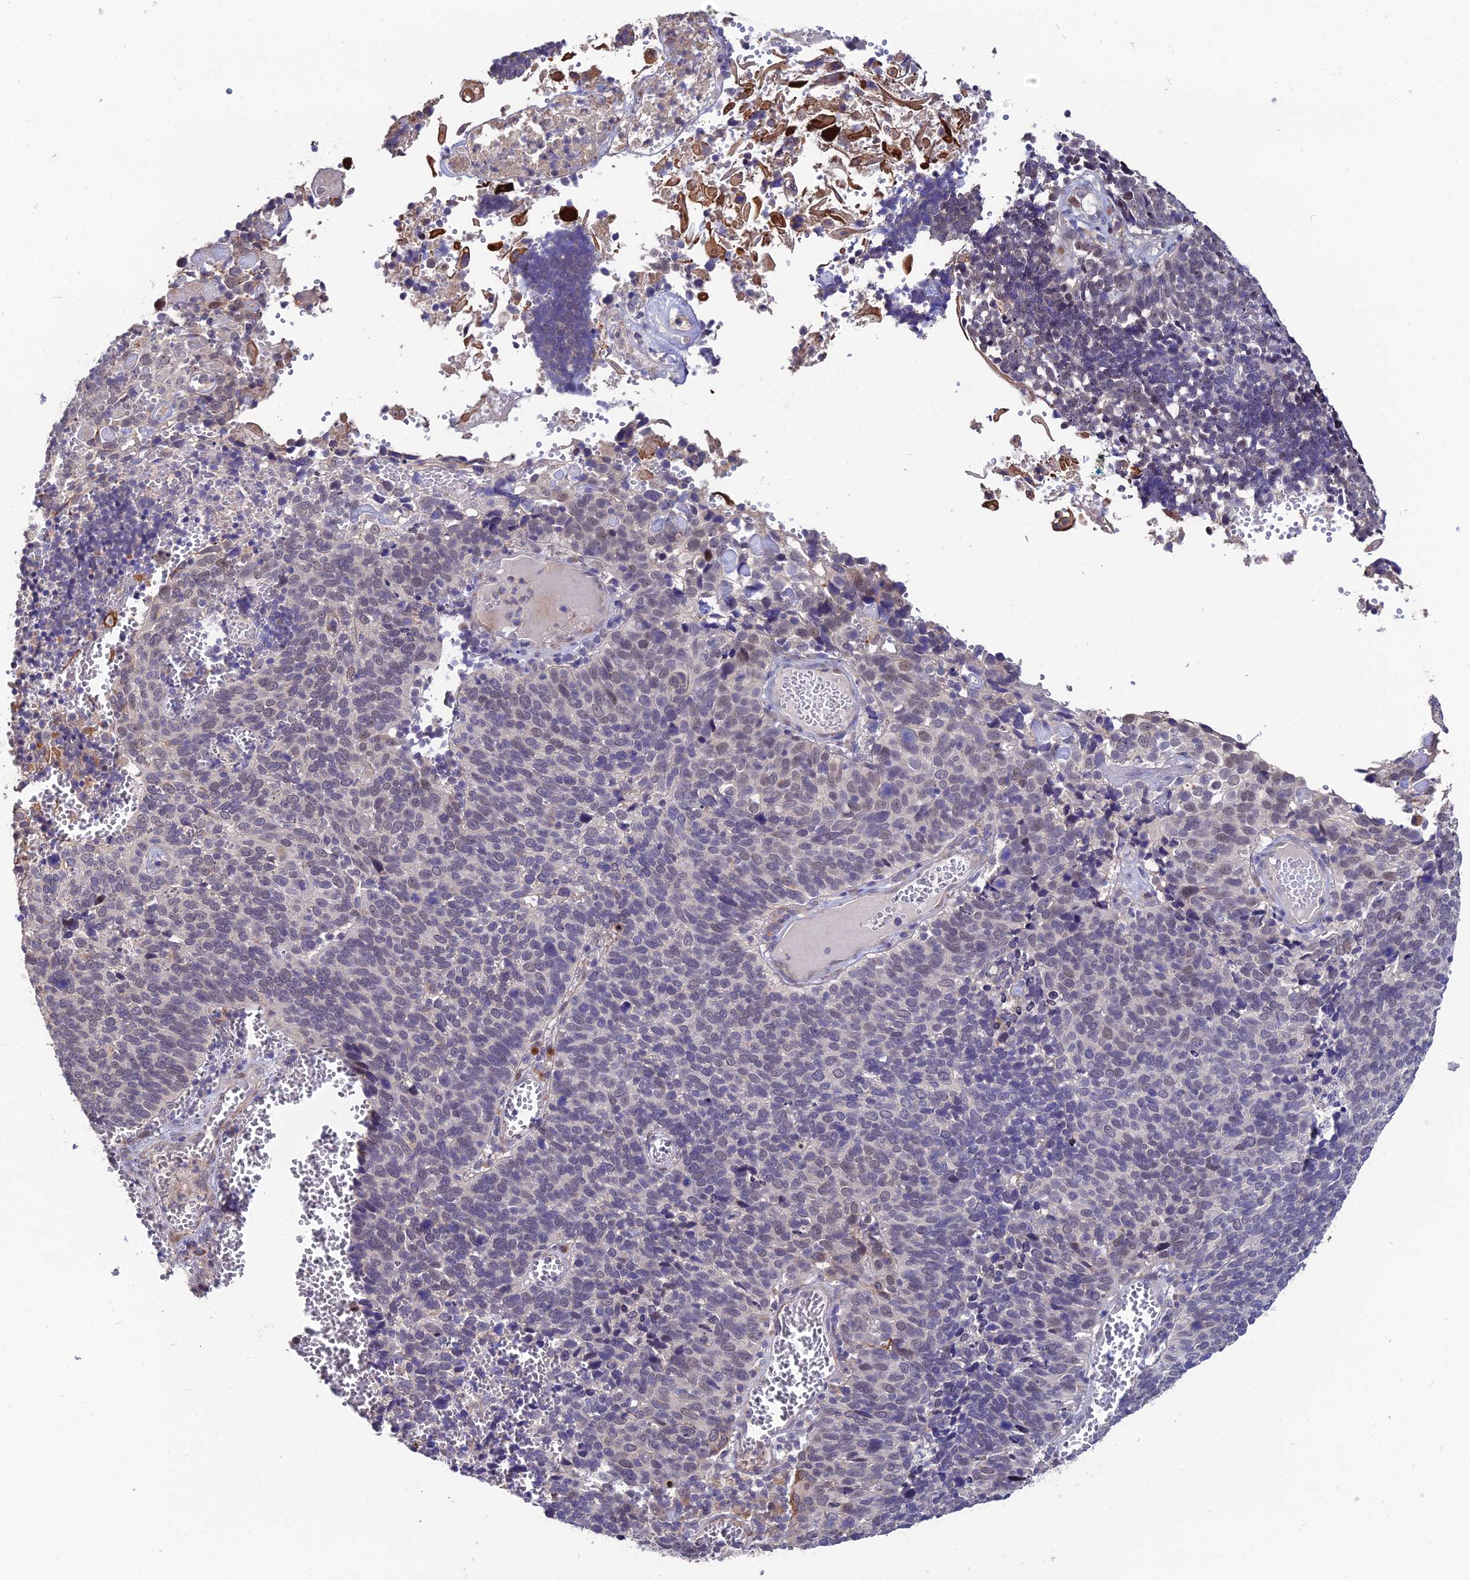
{"staining": {"intensity": "negative", "quantity": "none", "location": "none"}, "tissue": "cervical cancer", "cell_type": "Tumor cells", "image_type": "cancer", "snomed": [{"axis": "morphology", "description": "Squamous cell carcinoma, NOS"}, {"axis": "topography", "description": "Cervix"}], "caption": "IHC of human squamous cell carcinoma (cervical) shows no expression in tumor cells.", "gene": "ACTR5", "patient": {"sex": "female", "age": 39}}